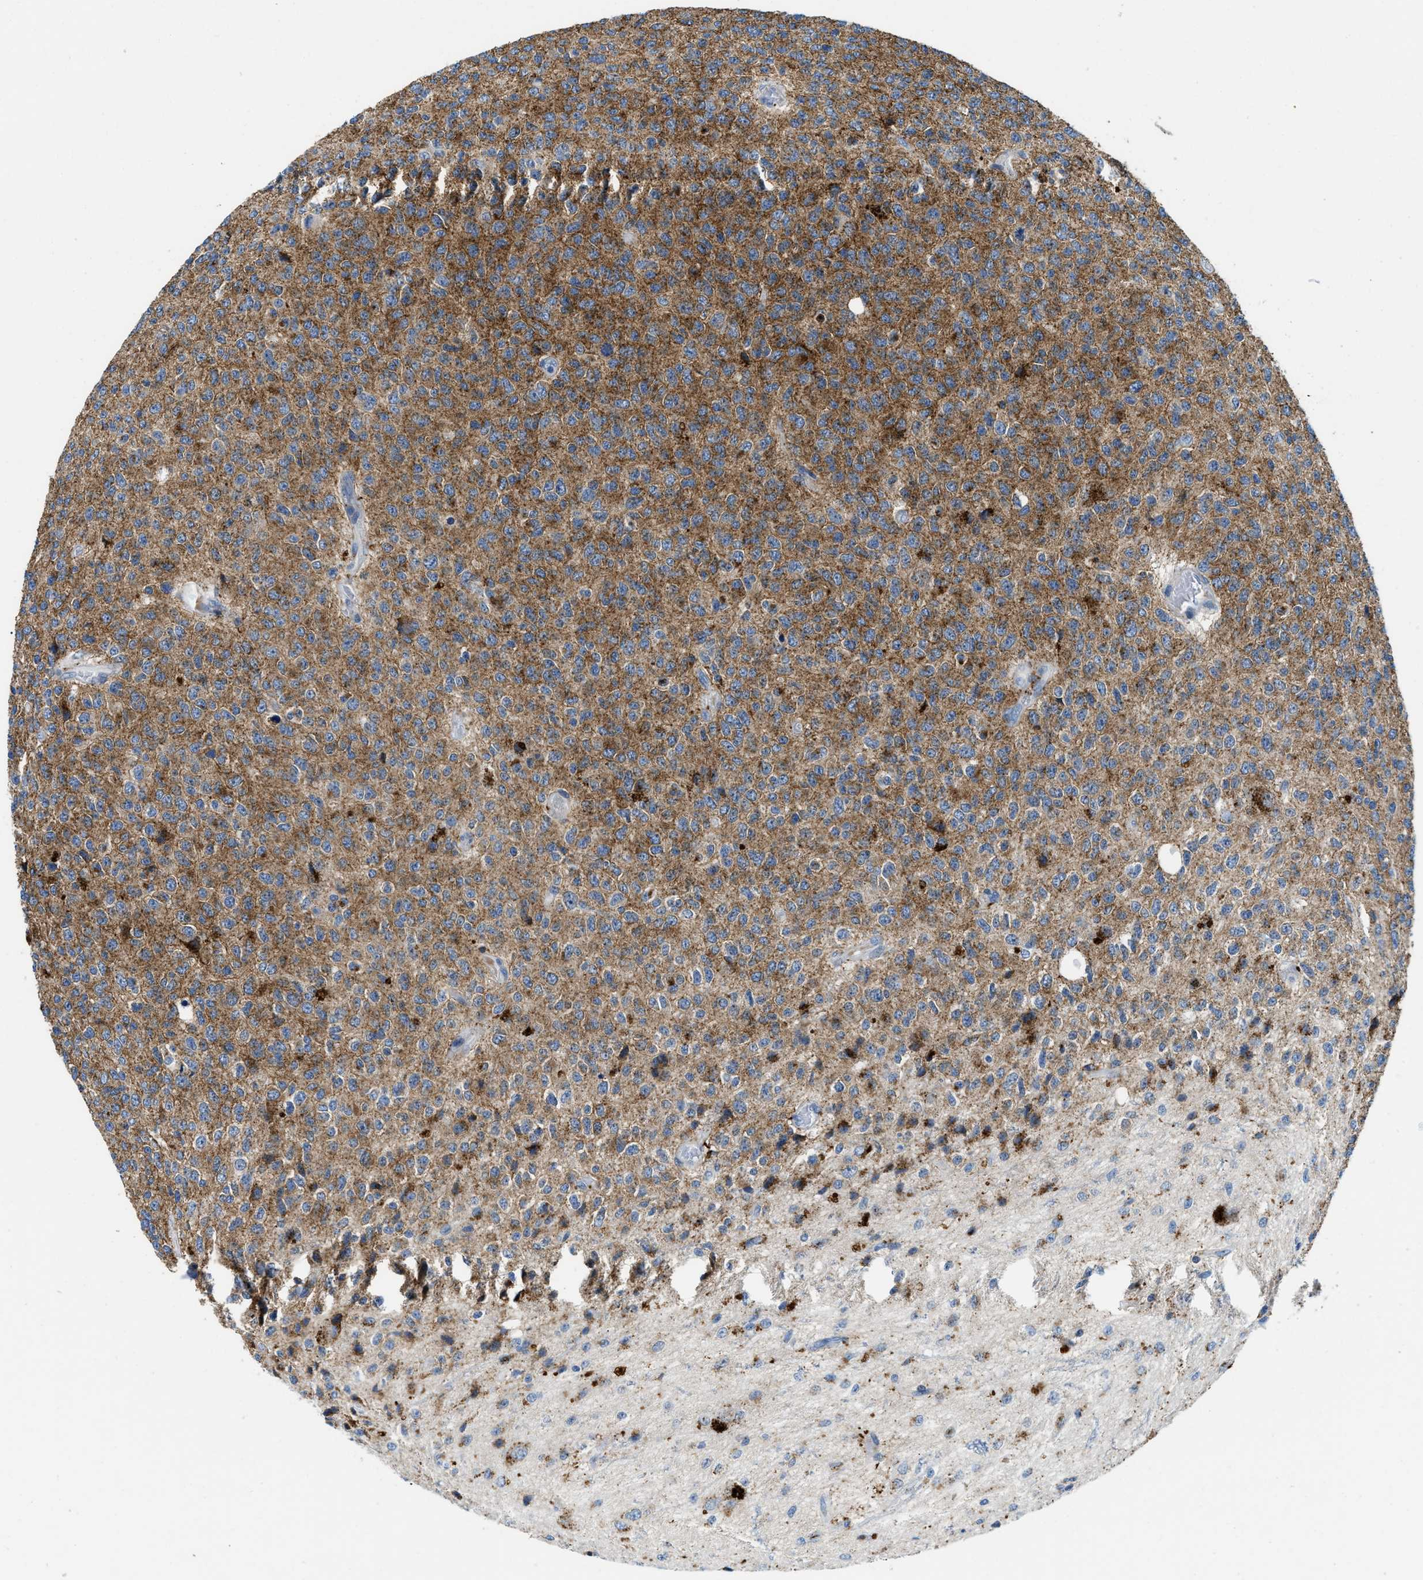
{"staining": {"intensity": "moderate", "quantity": ">75%", "location": "cytoplasmic/membranous"}, "tissue": "glioma", "cell_type": "Tumor cells", "image_type": "cancer", "snomed": [{"axis": "morphology", "description": "Glioma, malignant, High grade"}, {"axis": "topography", "description": "pancreas cauda"}], "caption": "Malignant glioma (high-grade) tissue exhibits moderate cytoplasmic/membranous staining in about >75% of tumor cells", "gene": "TSPAN3", "patient": {"sex": "male", "age": 60}}